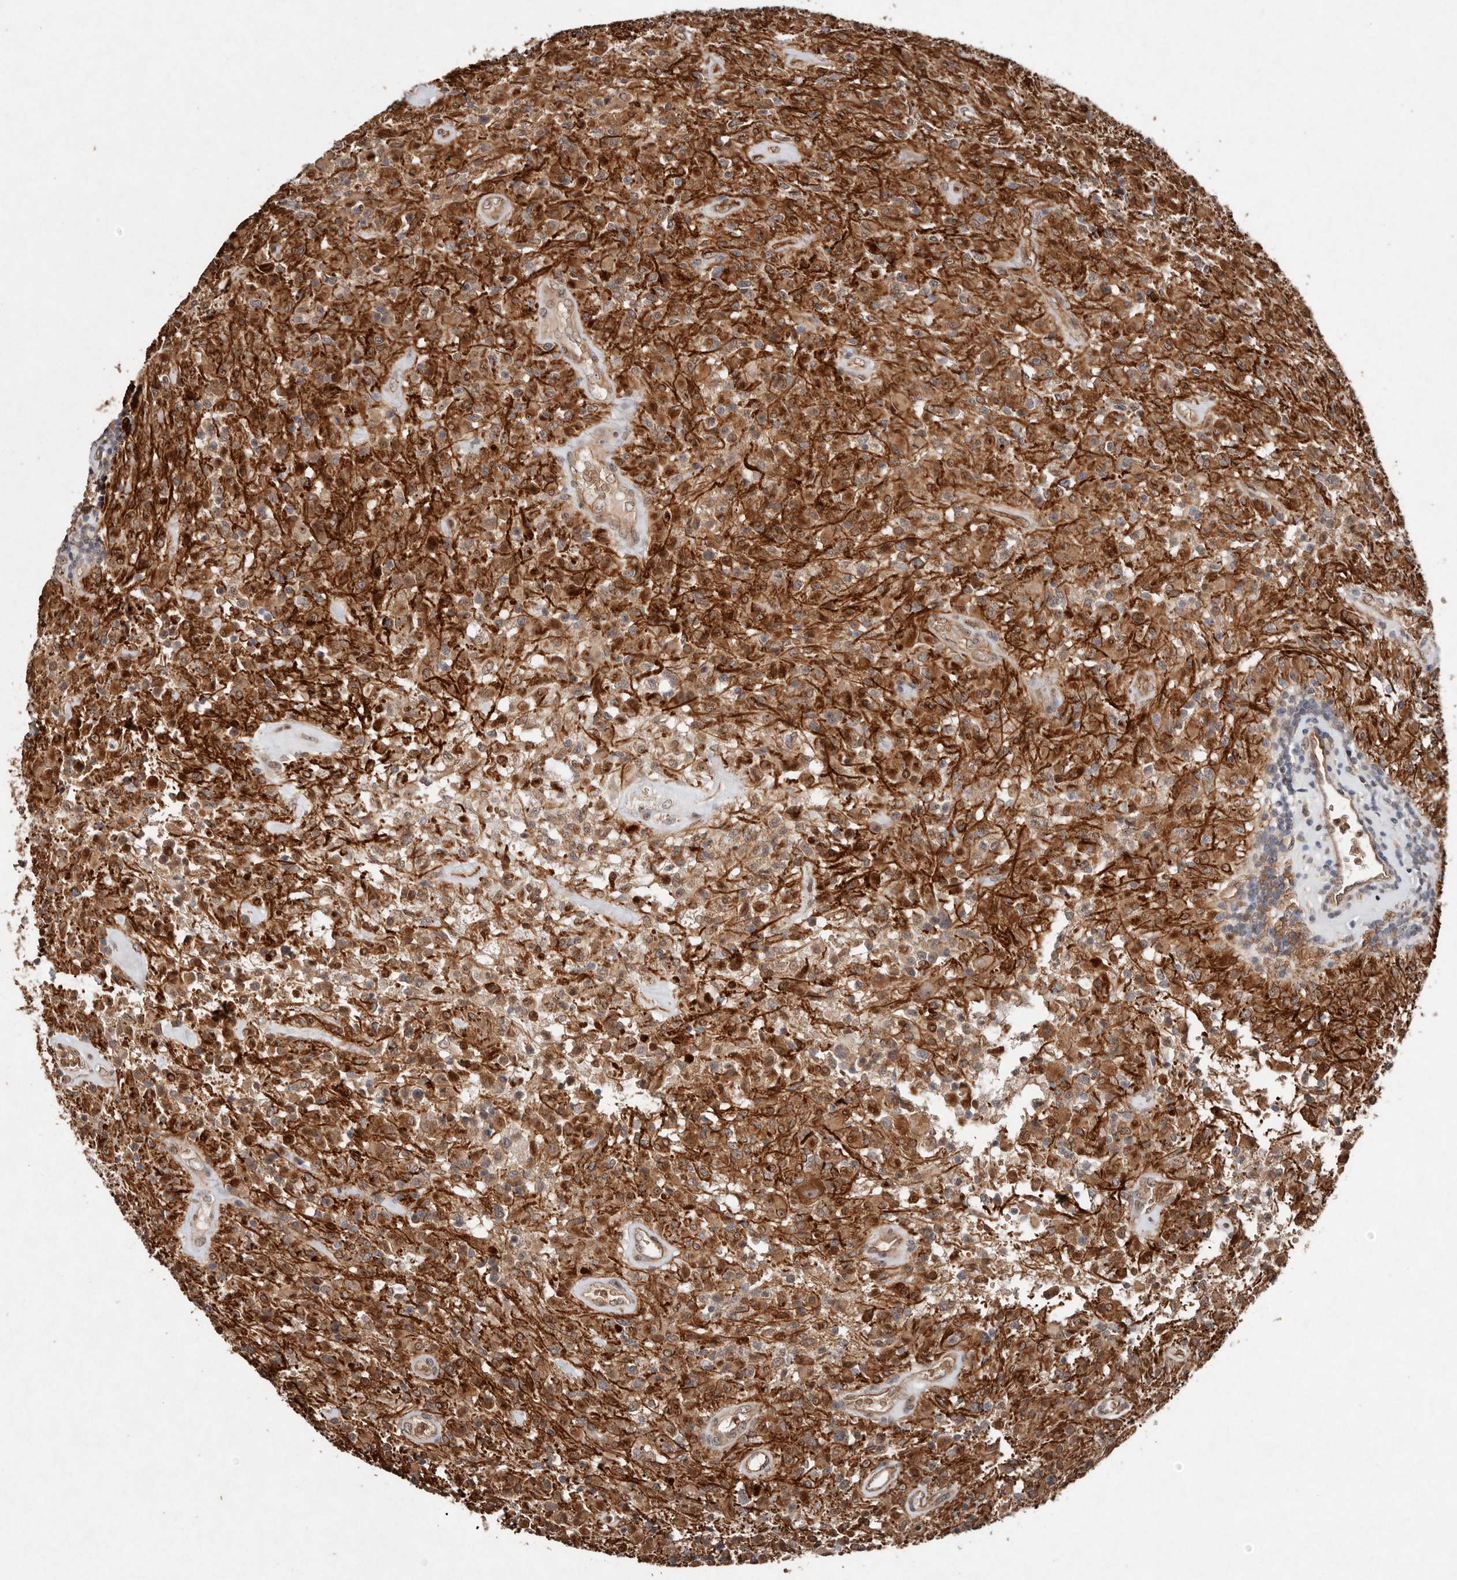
{"staining": {"intensity": "strong", "quantity": "25%-75%", "location": "cytoplasmic/membranous"}, "tissue": "glioma", "cell_type": "Tumor cells", "image_type": "cancer", "snomed": [{"axis": "morphology", "description": "Glioma, malignant, High grade"}, {"axis": "topography", "description": "Brain"}], "caption": "High-power microscopy captured an immunohistochemistry (IHC) image of glioma, revealing strong cytoplasmic/membranous expression in approximately 25%-75% of tumor cells. Using DAB (brown) and hematoxylin (blue) stains, captured at high magnification using brightfield microscopy.", "gene": "DIP2C", "patient": {"sex": "female", "age": 57}}